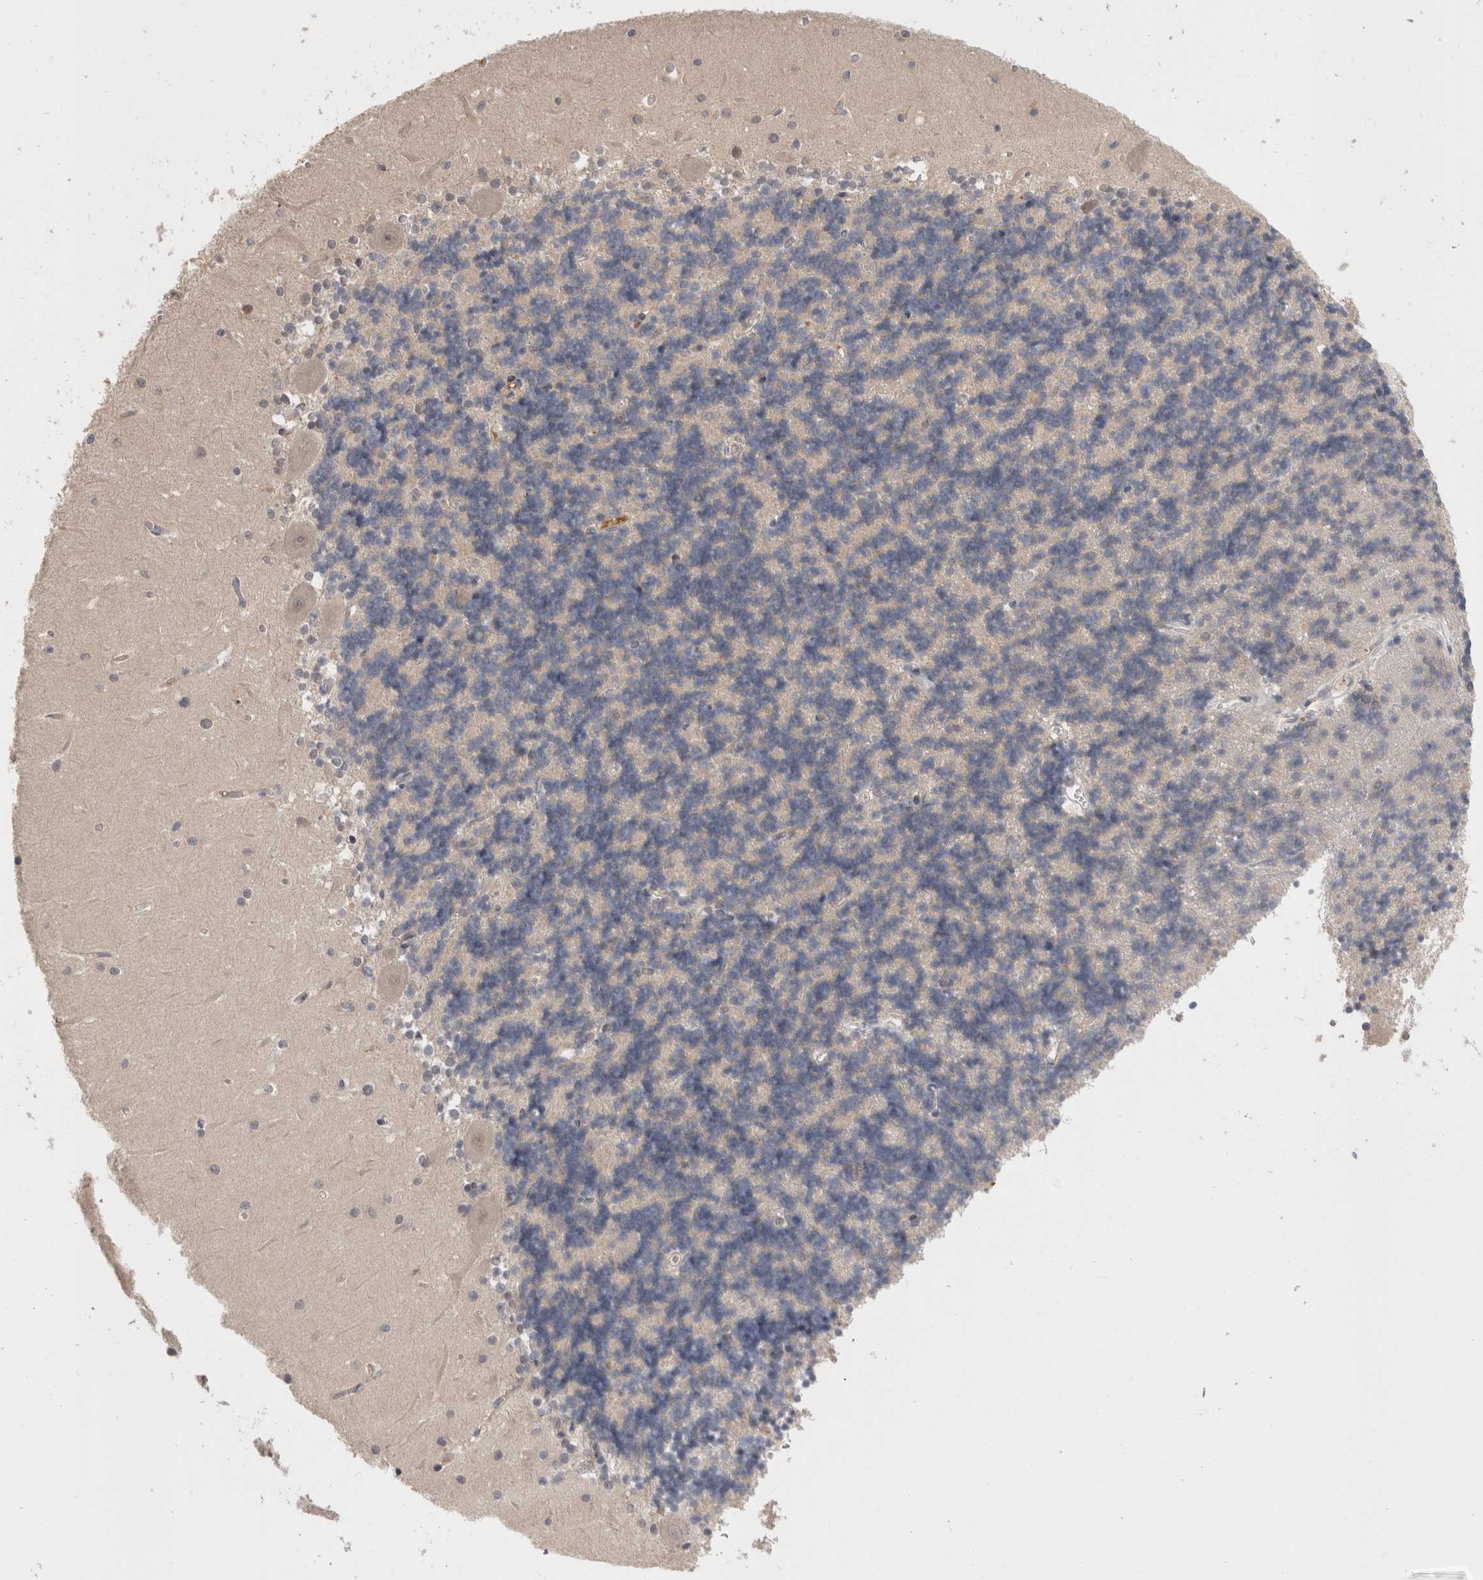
{"staining": {"intensity": "negative", "quantity": "none", "location": "none"}, "tissue": "cerebellum", "cell_type": "Cells in granular layer", "image_type": "normal", "snomed": [{"axis": "morphology", "description": "Normal tissue, NOS"}, {"axis": "topography", "description": "Cerebellum"}], "caption": "A histopathology image of cerebellum stained for a protein exhibits no brown staining in cells in granular layer.", "gene": "CRYBG1", "patient": {"sex": "male", "age": 37}}